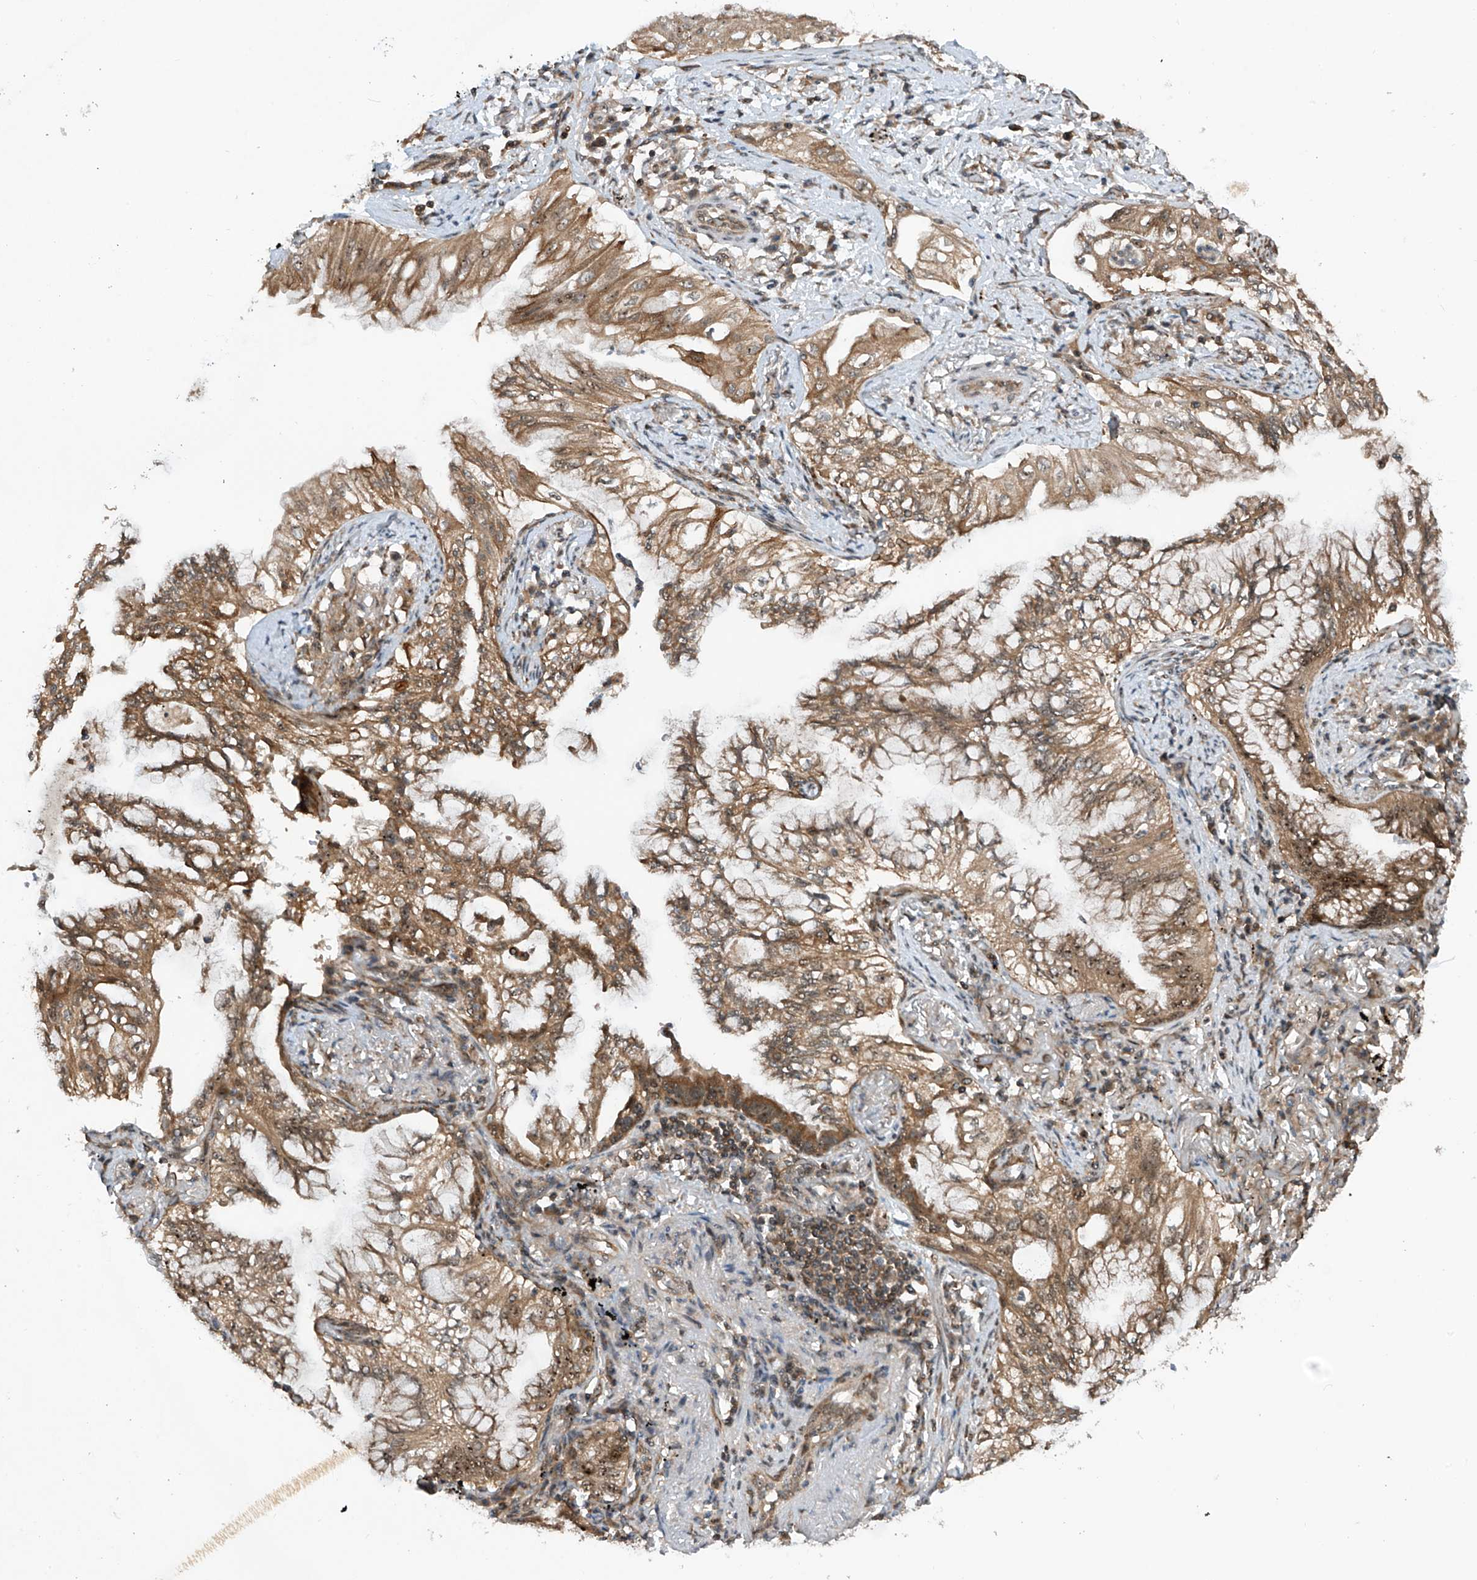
{"staining": {"intensity": "moderate", "quantity": ">75%", "location": "cytoplasmic/membranous,nuclear"}, "tissue": "lung cancer", "cell_type": "Tumor cells", "image_type": "cancer", "snomed": [{"axis": "morphology", "description": "Adenocarcinoma, NOS"}, {"axis": "topography", "description": "Lung"}], "caption": "About >75% of tumor cells in human lung cancer (adenocarcinoma) show moderate cytoplasmic/membranous and nuclear protein expression as visualized by brown immunohistochemical staining.", "gene": "C1orf131", "patient": {"sex": "female", "age": 70}}